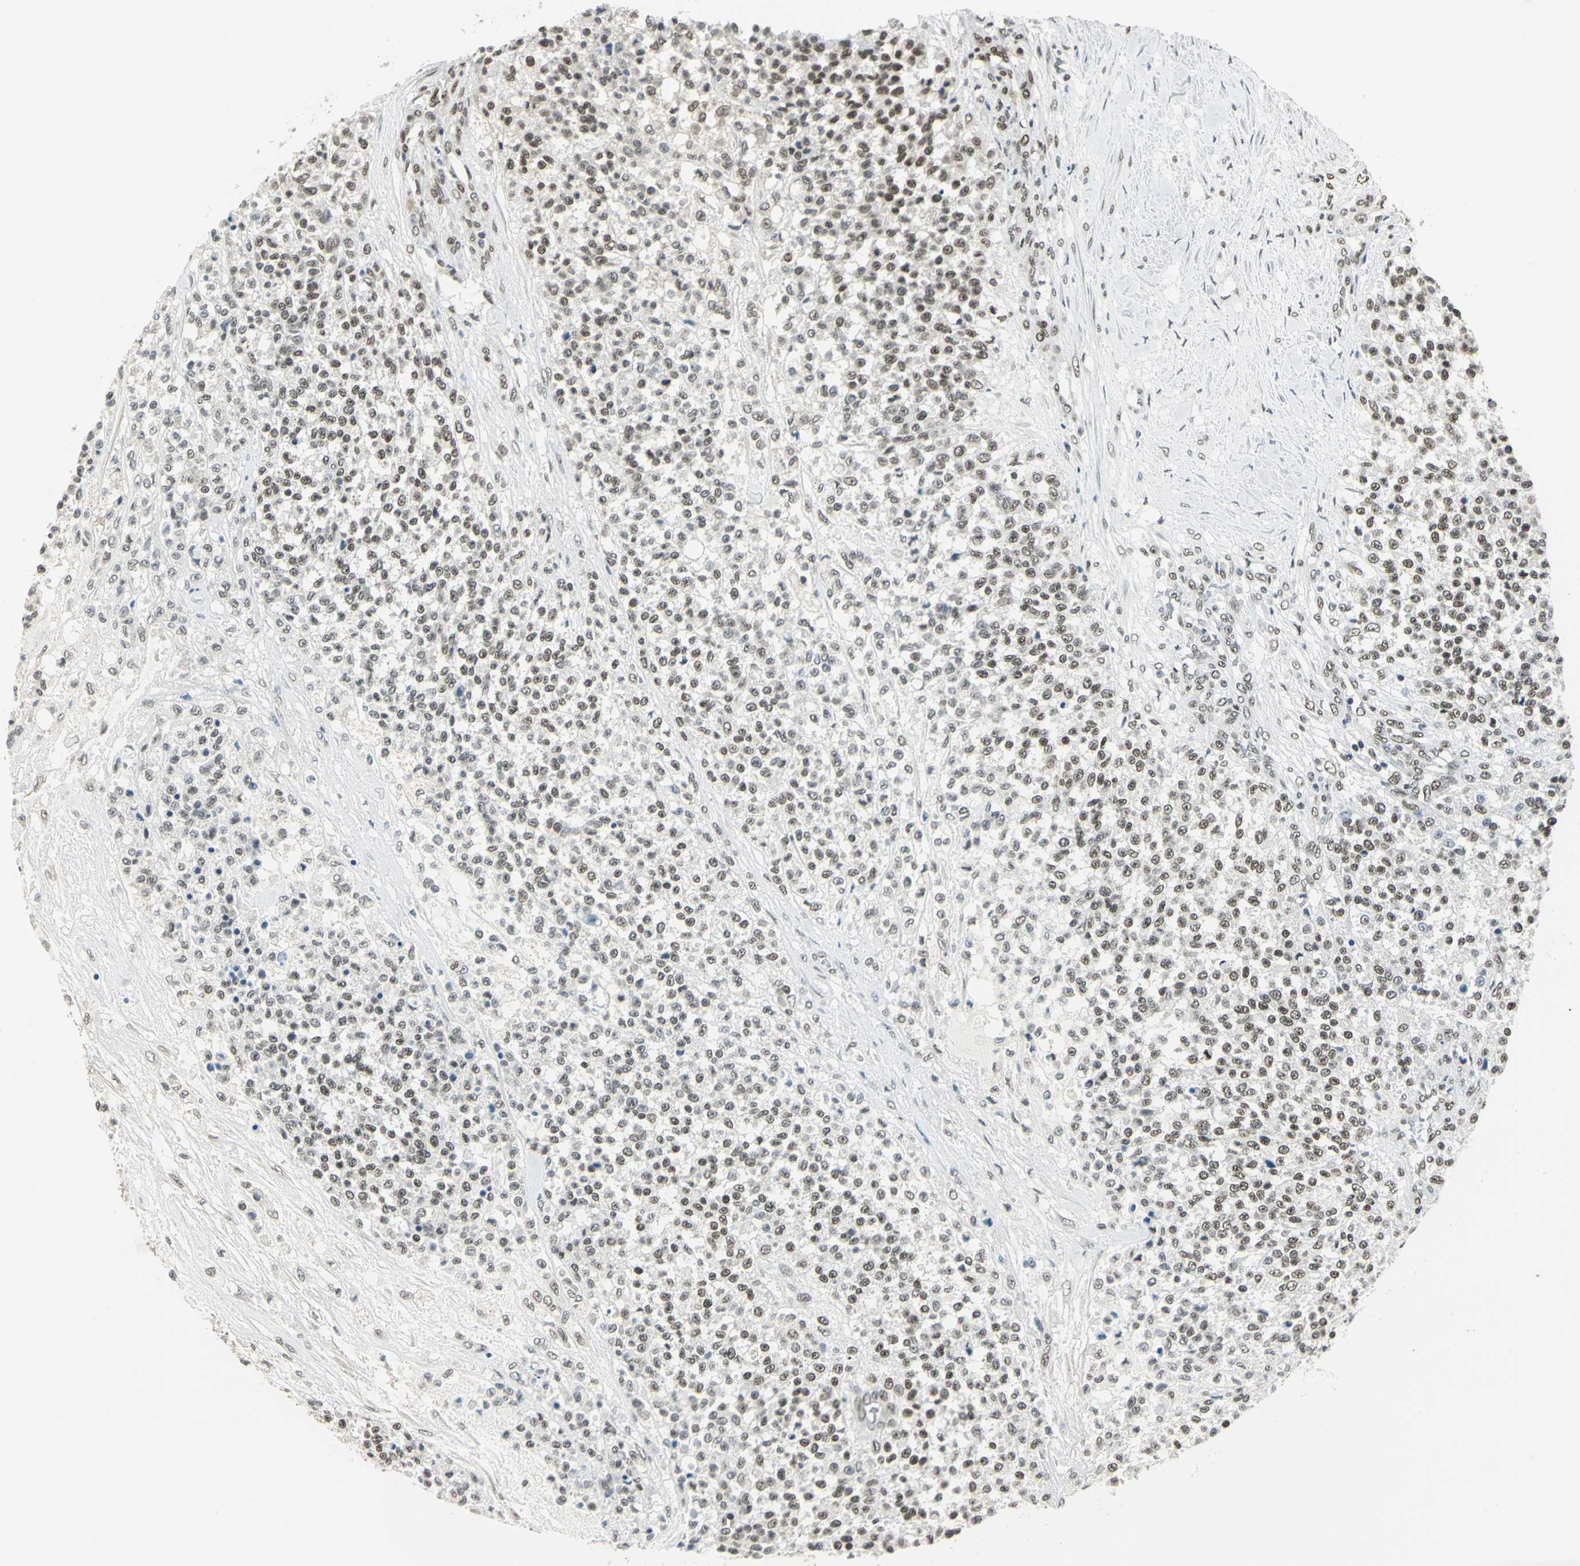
{"staining": {"intensity": "moderate", "quantity": ">75%", "location": "nuclear"}, "tissue": "testis cancer", "cell_type": "Tumor cells", "image_type": "cancer", "snomed": [{"axis": "morphology", "description": "Seminoma, NOS"}, {"axis": "topography", "description": "Testis"}], "caption": "Testis cancer stained with a brown dye reveals moderate nuclear positive staining in about >75% of tumor cells.", "gene": "ADNP", "patient": {"sex": "male", "age": 59}}